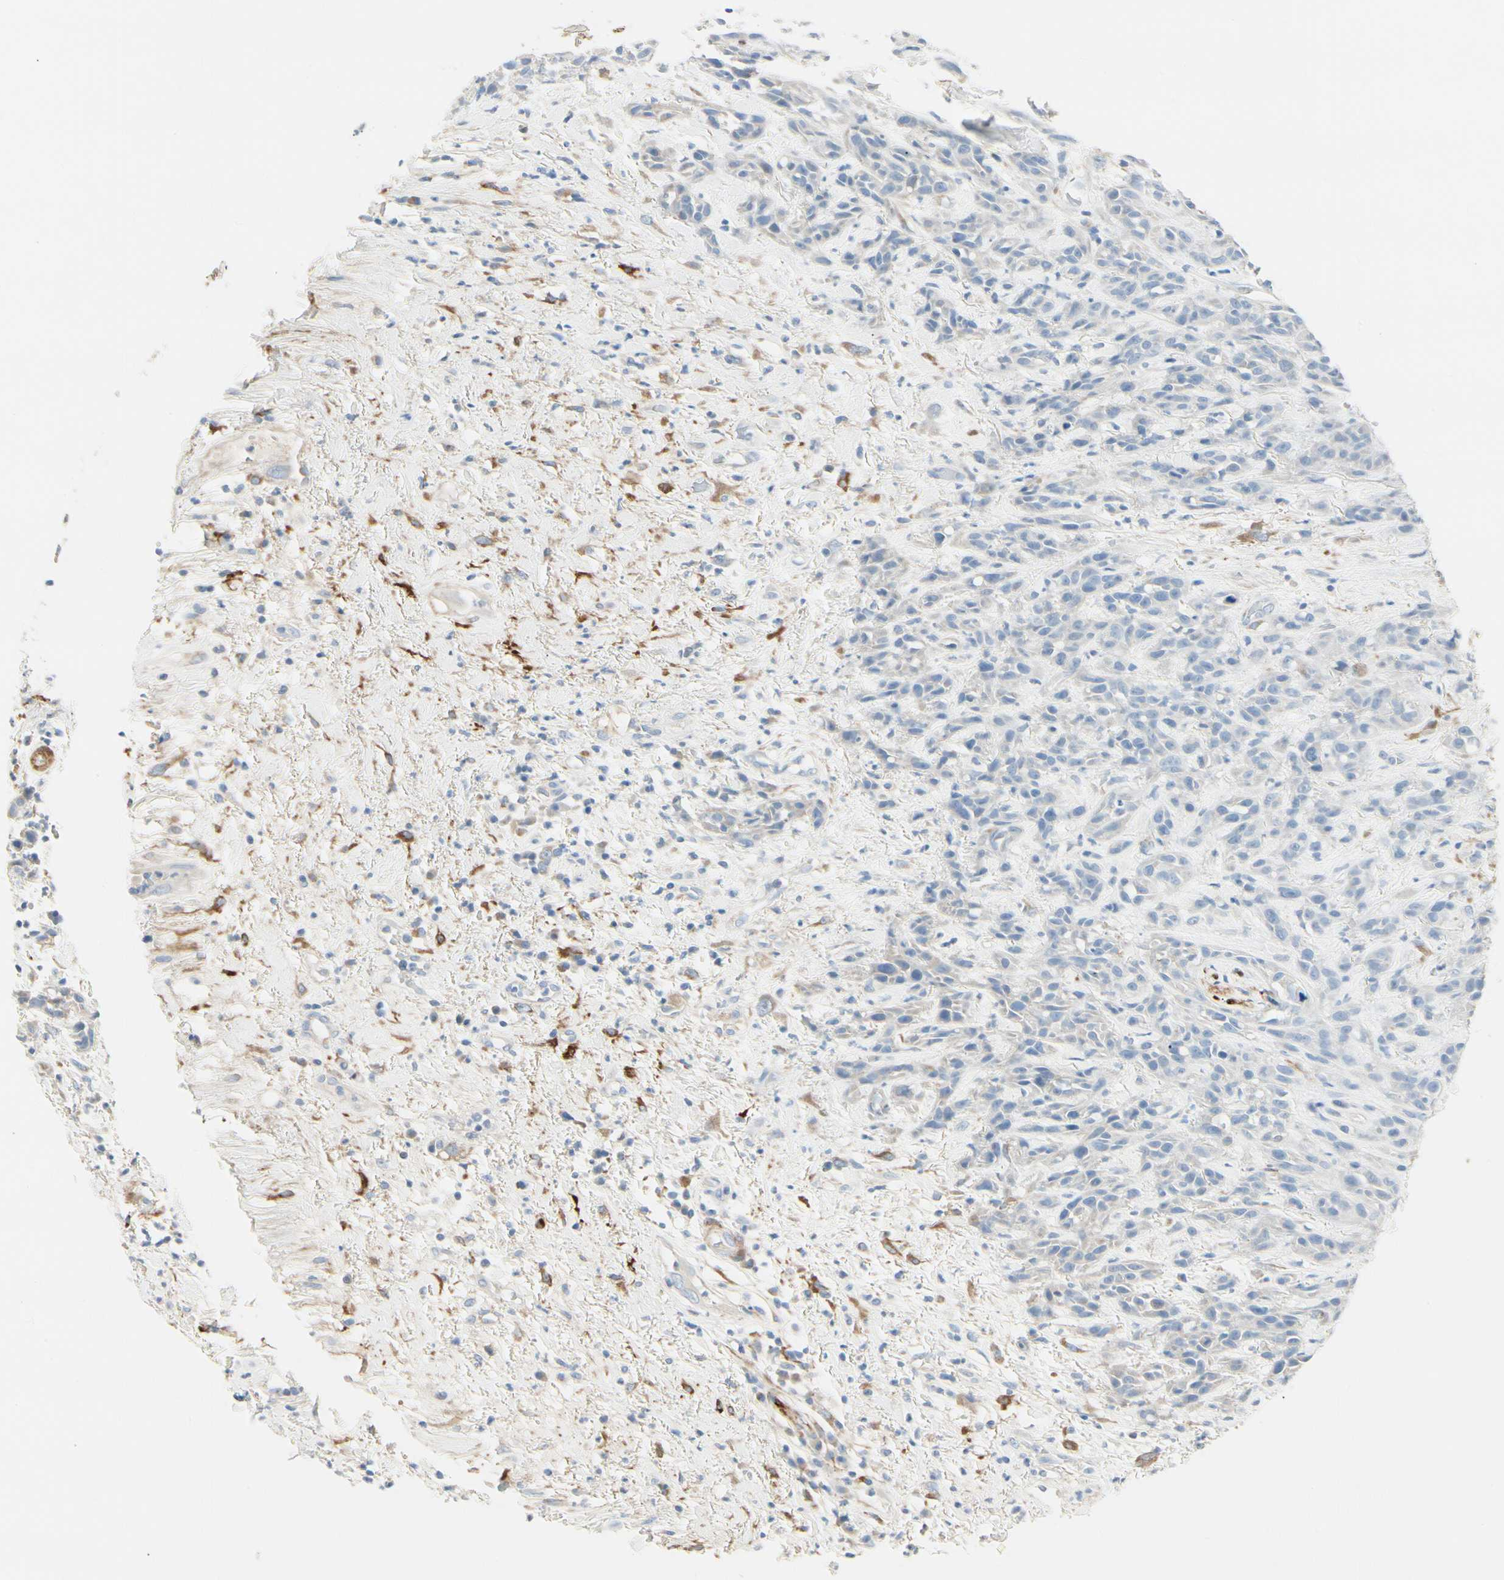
{"staining": {"intensity": "negative", "quantity": "none", "location": "none"}, "tissue": "head and neck cancer", "cell_type": "Tumor cells", "image_type": "cancer", "snomed": [{"axis": "morphology", "description": "Squamous cell carcinoma, NOS"}, {"axis": "topography", "description": "Head-Neck"}], "caption": "DAB immunohistochemical staining of head and neck cancer demonstrates no significant positivity in tumor cells.", "gene": "AMPH", "patient": {"sex": "male", "age": 62}}